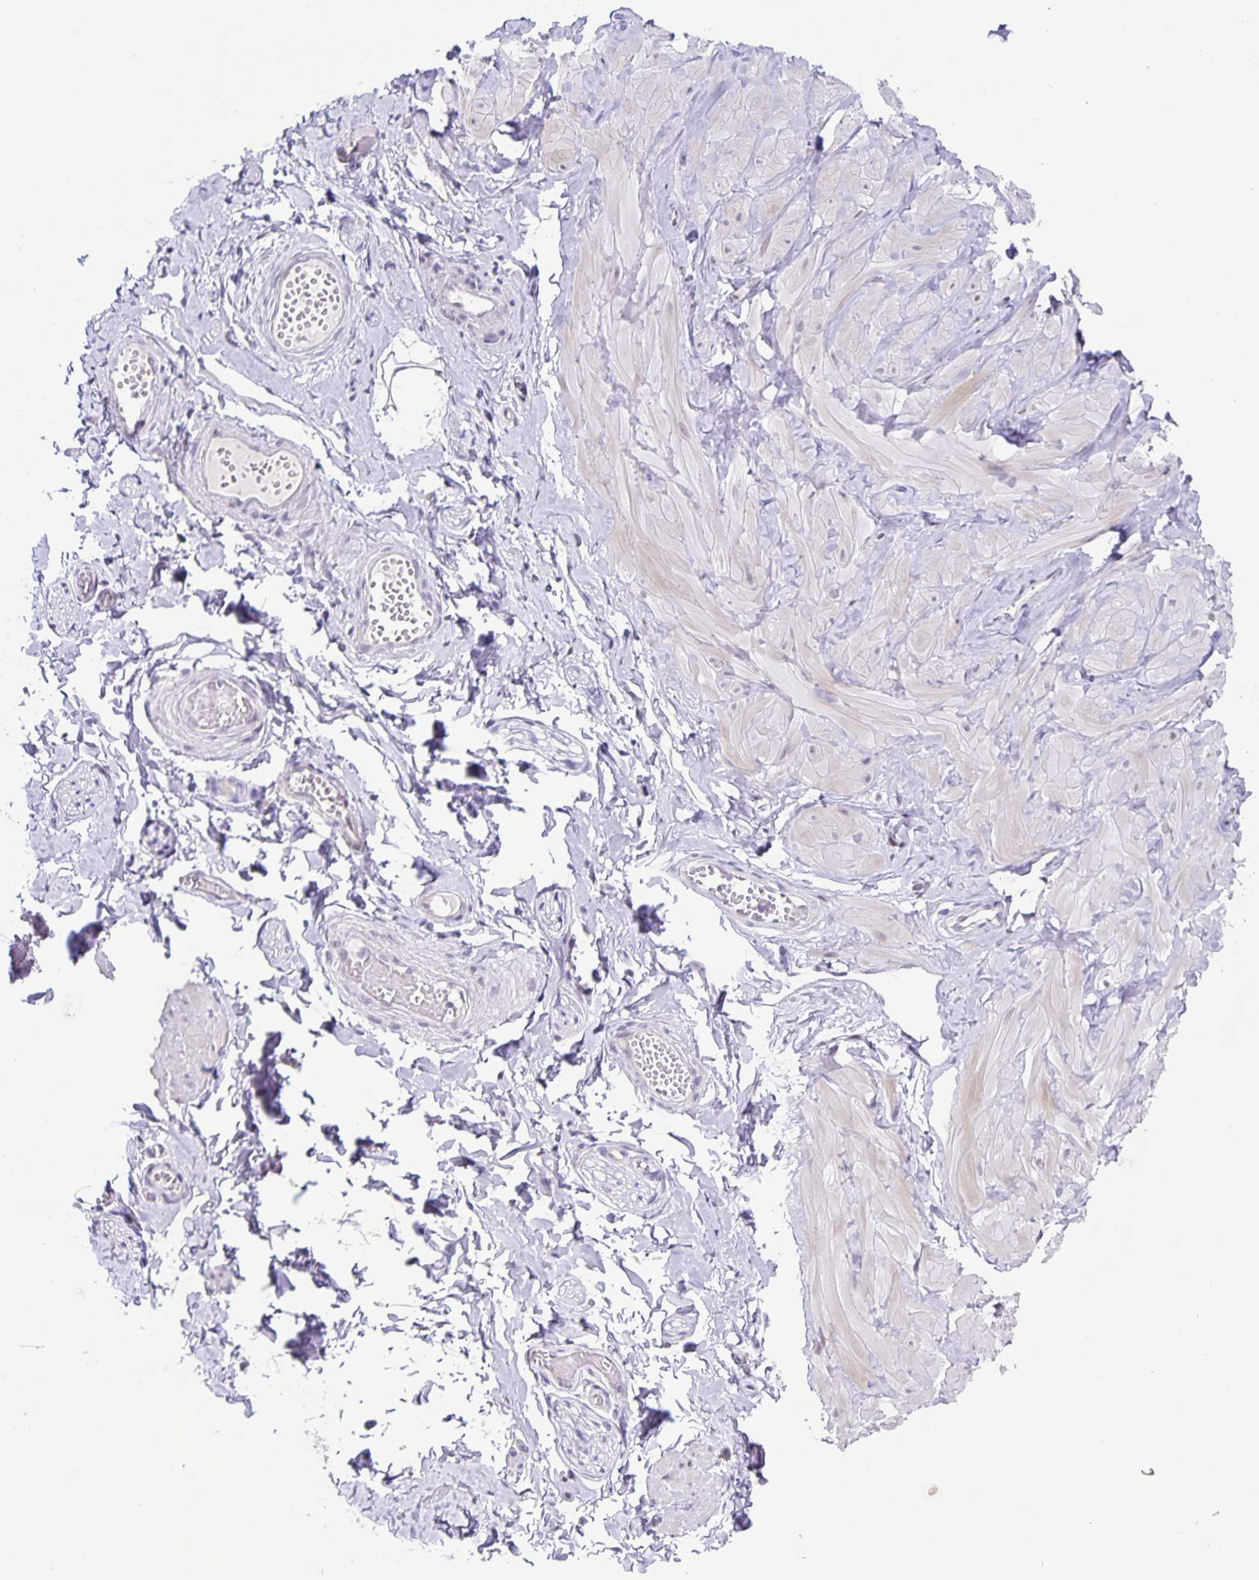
{"staining": {"intensity": "negative", "quantity": "none", "location": "none"}, "tissue": "adipose tissue", "cell_type": "Adipocytes", "image_type": "normal", "snomed": [{"axis": "morphology", "description": "Normal tissue, NOS"}, {"axis": "topography", "description": "Soft tissue"}, {"axis": "topography", "description": "Adipose tissue"}, {"axis": "topography", "description": "Vascular tissue"}, {"axis": "topography", "description": "Peripheral nerve tissue"}], "caption": "Protein analysis of unremarkable adipose tissue displays no significant positivity in adipocytes. Nuclei are stained in blue.", "gene": "FOSL2", "patient": {"sex": "male", "age": 29}}